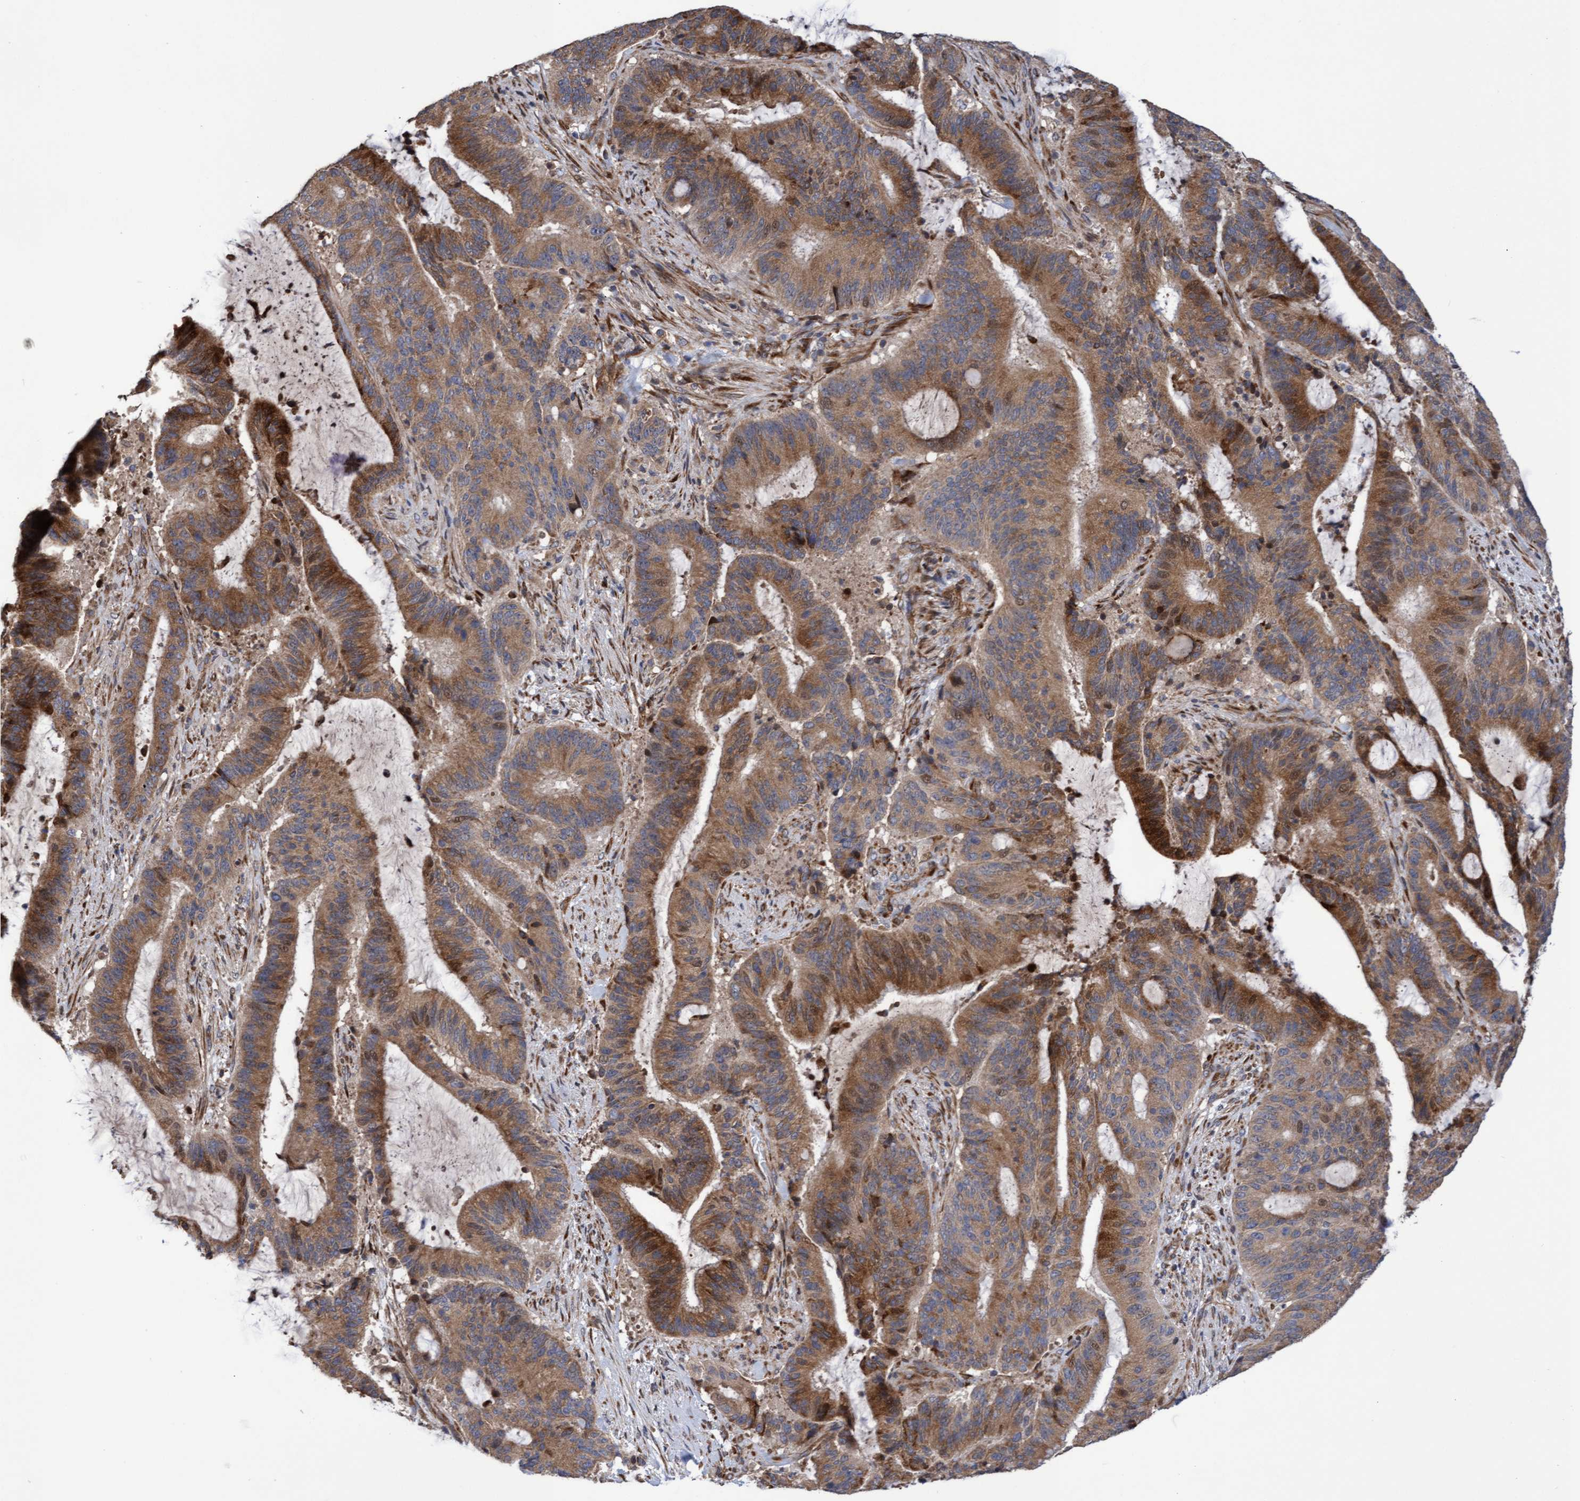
{"staining": {"intensity": "moderate", "quantity": ">75%", "location": "cytoplasmic/membranous"}, "tissue": "liver cancer", "cell_type": "Tumor cells", "image_type": "cancer", "snomed": [{"axis": "morphology", "description": "Normal tissue, NOS"}, {"axis": "morphology", "description": "Cholangiocarcinoma"}, {"axis": "topography", "description": "Liver"}, {"axis": "topography", "description": "Peripheral nerve tissue"}], "caption": "Immunohistochemistry (IHC) image of human cholangiocarcinoma (liver) stained for a protein (brown), which displays medium levels of moderate cytoplasmic/membranous expression in about >75% of tumor cells.", "gene": "ELP5", "patient": {"sex": "female", "age": 73}}